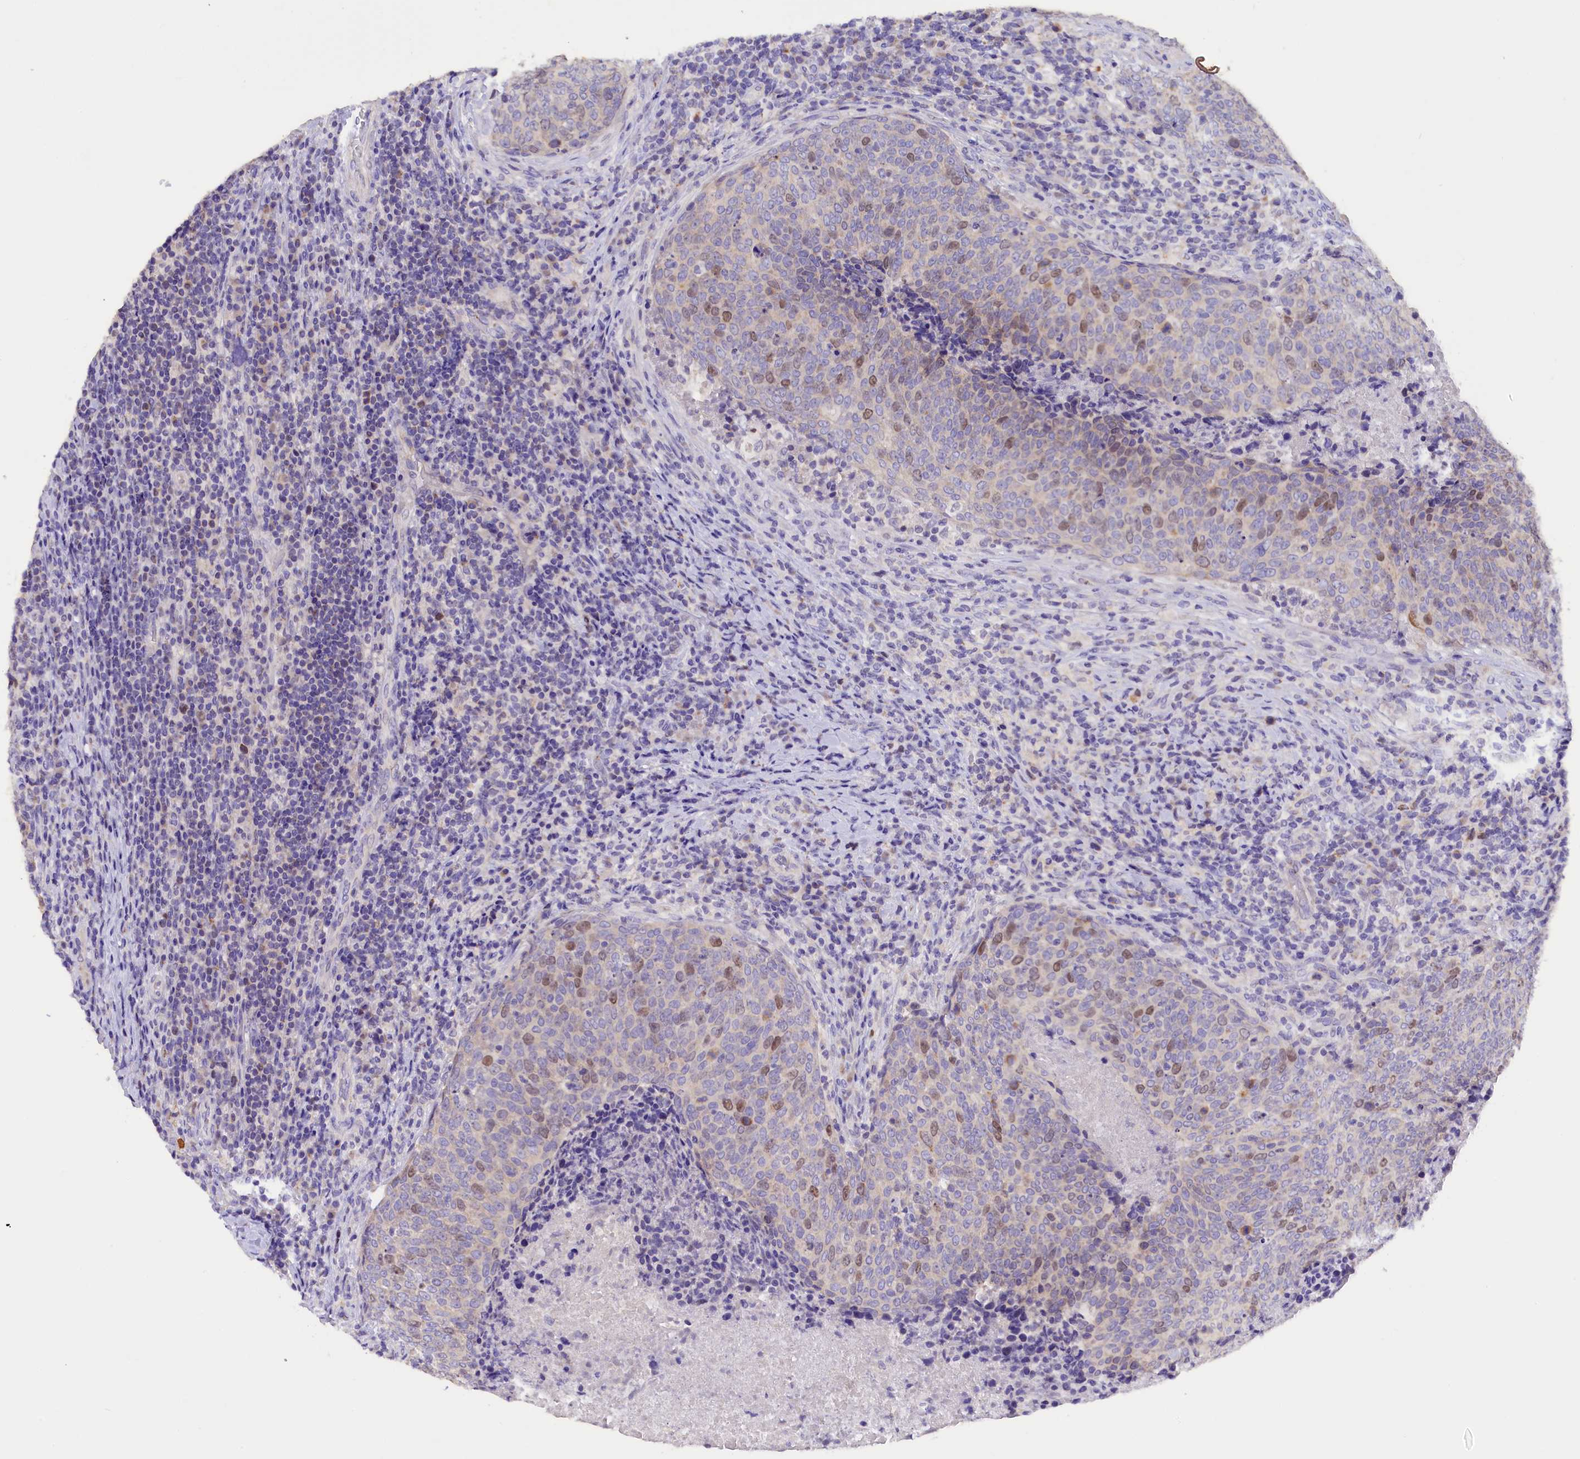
{"staining": {"intensity": "moderate", "quantity": "<25%", "location": "nuclear"}, "tissue": "head and neck cancer", "cell_type": "Tumor cells", "image_type": "cancer", "snomed": [{"axis": "morphology", "description": "Squamous cell carcinoma, NOS"}, {"axis": "morphology", "description": "Squamous cell carcinoma, metastatic, NOS"}, {"axis": "topography", "description": "Lymph node"}, {"axis": "topography", "description": "Head-Neck"}], "caption": "Immunohistochemical staining of head and neck cancer reveals low levels of moderate nuclear positivity in approximately <25% of tumor cells.", "gene": "PKIA", "patient": {"sex": "male", "age": 62}}